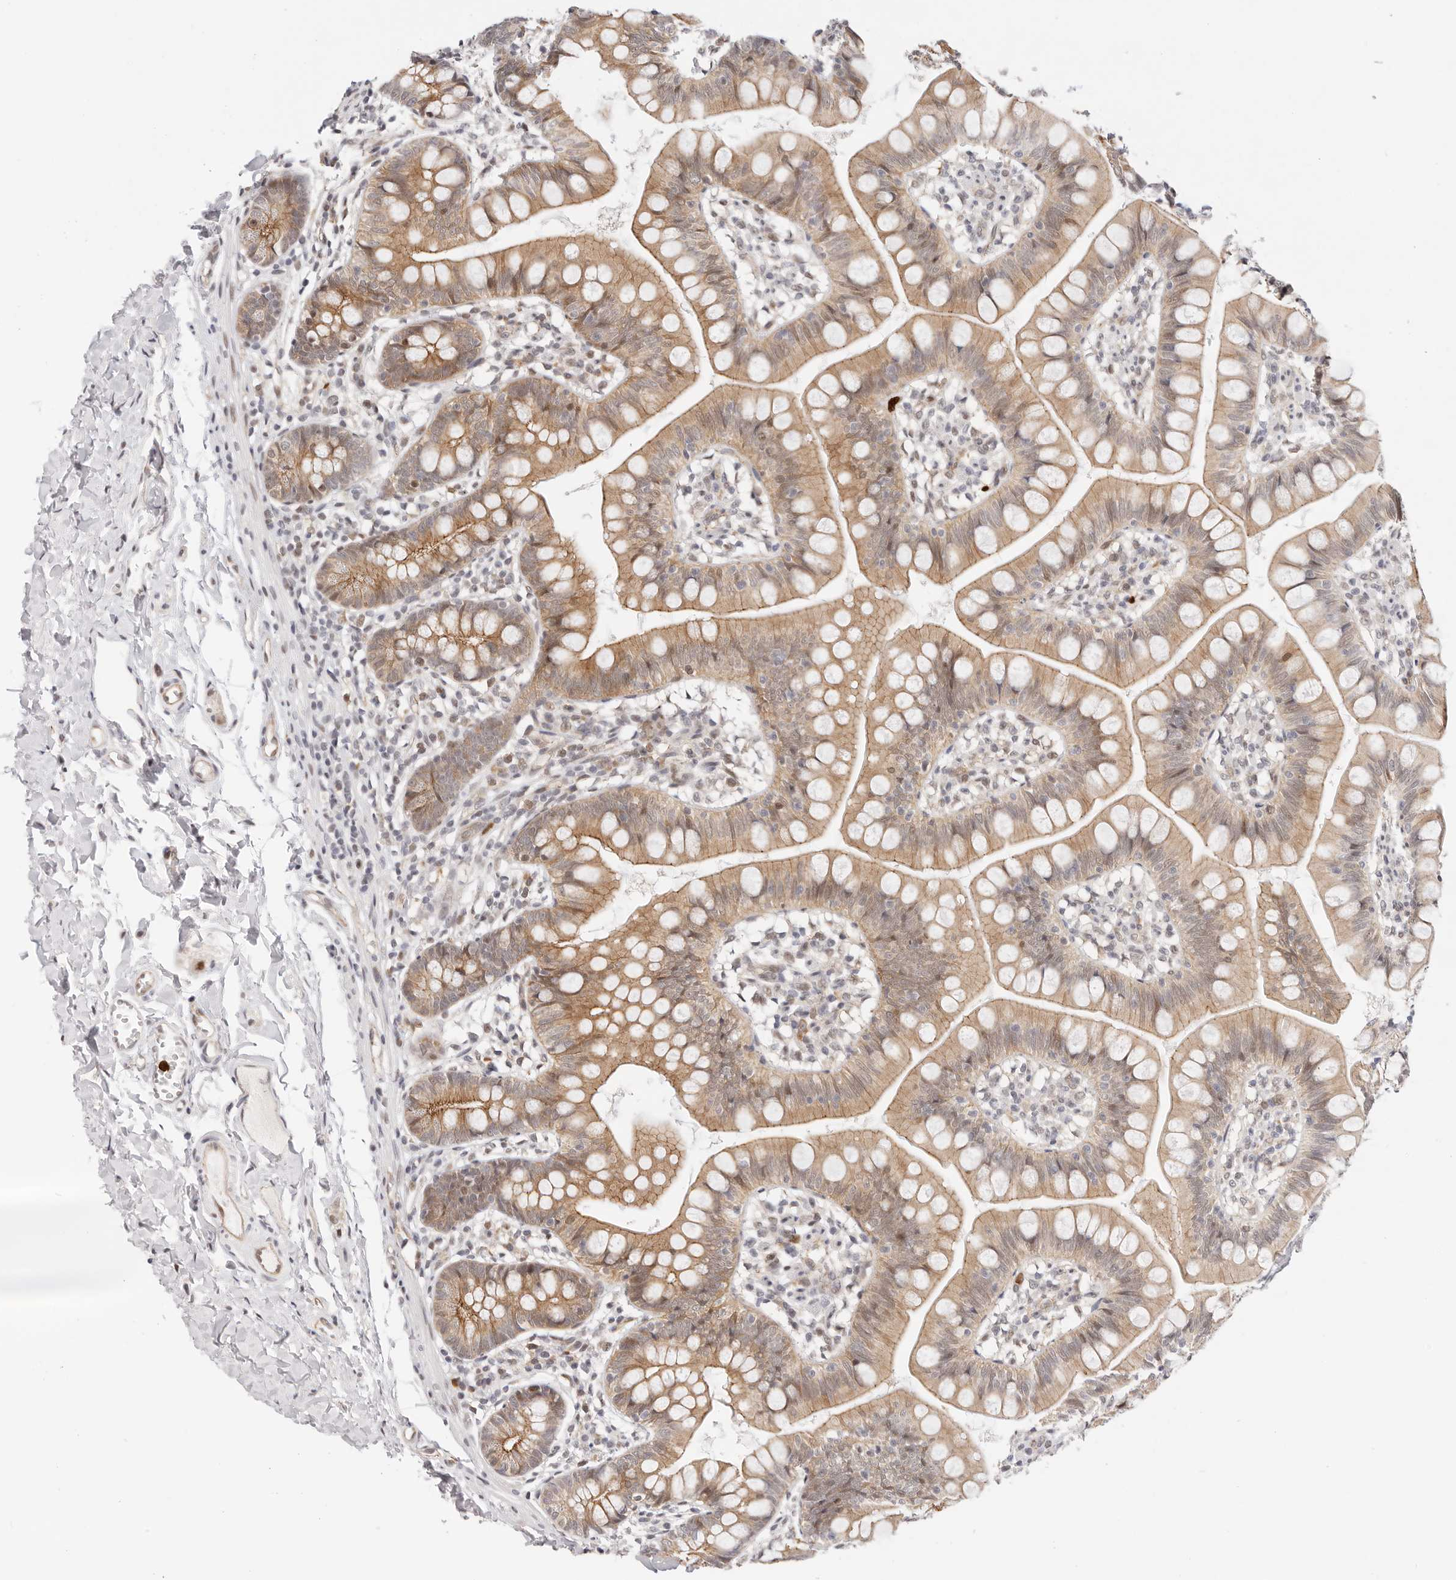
{"staining": {"intensity": "moderate", "quantity": ">75%", "location": "cytoplasmic/membranous,nuclear"}, "tissue": "small intestine", "cell_type": "Glandular cells", "image_type": "normal", "snomed": [{"axis": "morphology", "description": "Normal tissue, NOS"}, {"axis": "topography", "description": "Small intestine"}], "caption": "Small intestine stained with immunohistochemistry displays moderate cytoplasmic/membranous,nuclear positivity in approximately >75% of glandular cells.", "gene": "AFDN", "patient": {"sex": "male", "age": 7}}